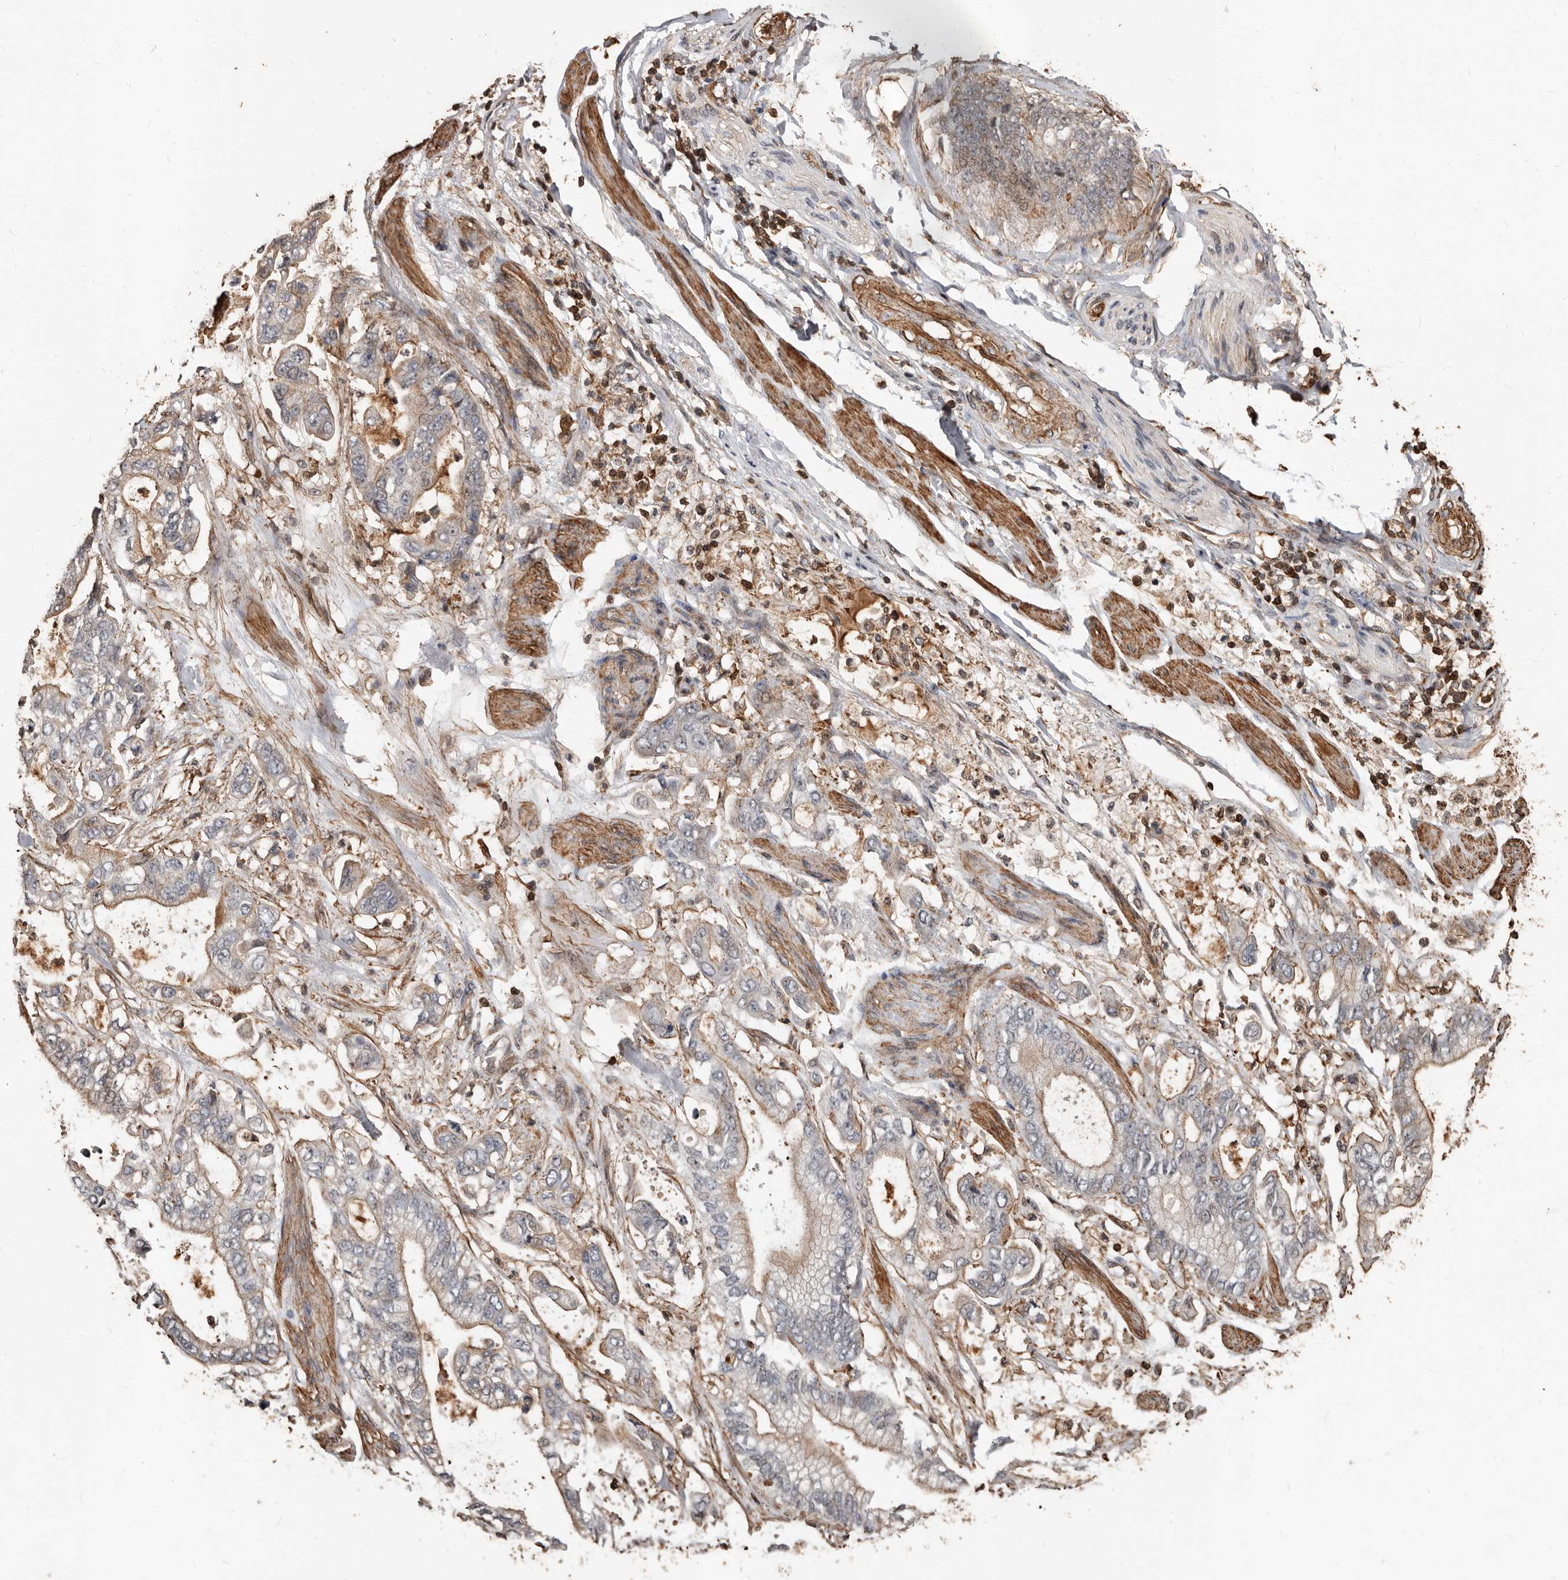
{"staining": {"intensity": "weak", "quantity": ">75%", "location": "cytoplasmic/membranous"}, "tissue": "stomach cancer", "cell_type": "Tumor cells", "image_type": "cancer", "snomed": [{"axis": "morphology", "description": "Normal tissue, NOS"}, {"axis": "morphology", "description": "Adenocarcinoma, NOS"}, {"axis": "topography", "description": "Stomach"}], "caption": "Weak cytoplasmic/membranous positivity for a protein is seen in approximately >75% of tumor cells of stomach cancer (adenocarcinoma) using immunohistochemistry.", "gene": "GSK3A", "patient": {"sex": "male", "age": 62}}